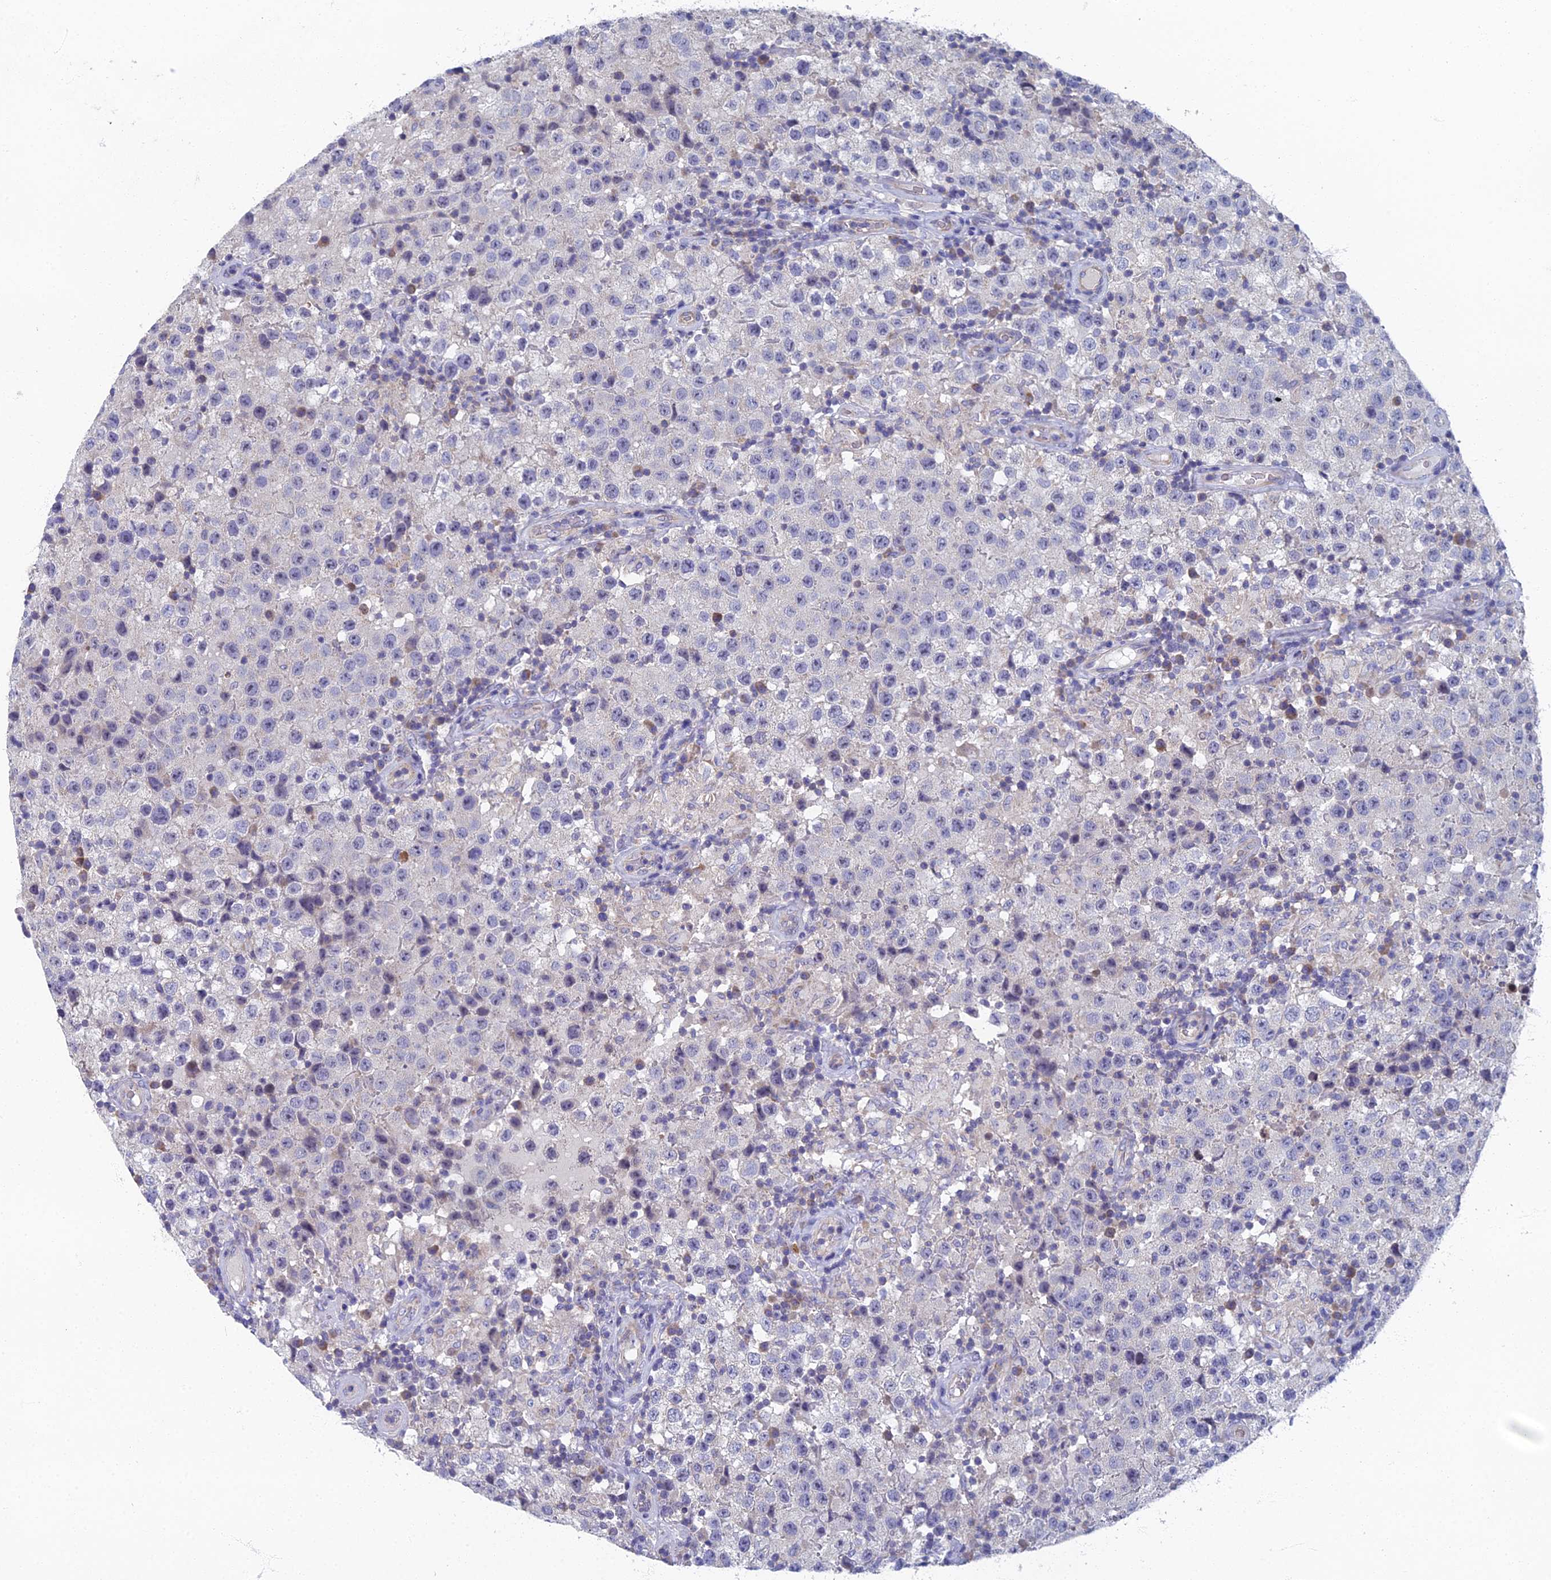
{"staining": {"intensity": "weak", "quantity": "<25%", "location": "cytoplasmic/membranous"}, "tissue": "testis cancer", "cell_type": "Tumor cells", "image_type": "cancer", "snomed": [{"axis": "morphology", "description": "Seminoma, NOS"}, {"axis": "morphology", "description": "Carcinoma, Embryonal, NOS"}, {"axis": "topography", "description": "Testis"}], "caption": "A histopathology image of testis cancer stained for a protein reveals no brown staining in tumor cells.", "gene": "SPIN4", "patient": {"sex": "male", "age": 41}}